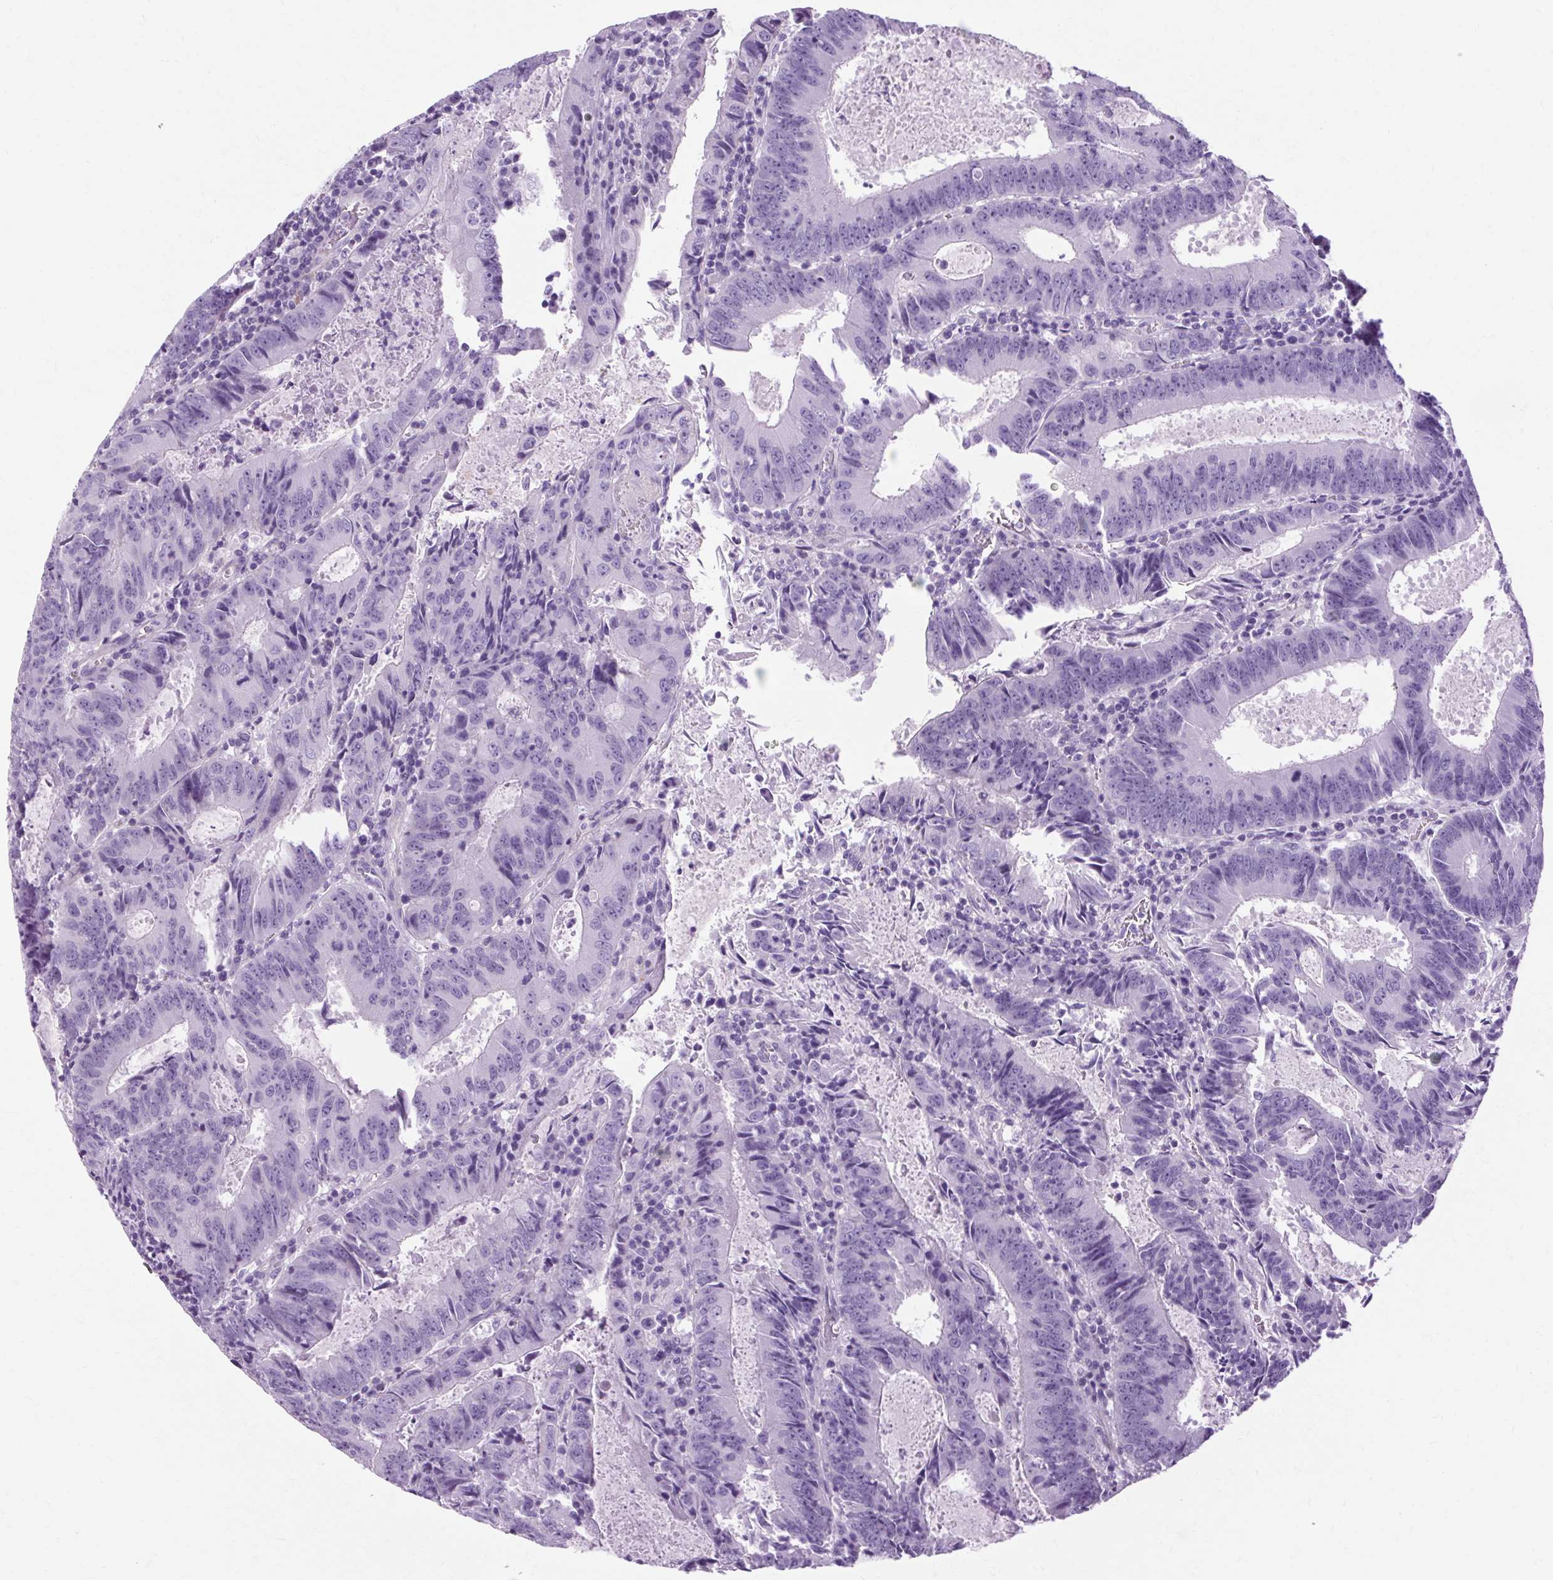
{"staining": {"intensity": "negative", "quantity": "none", "location": "none"}, "tissue": "colorectal cancer", "cell_type": "Tumor cells", "image_type": "cancer", "snomed": [{"axis": "morphology", "description": "Adenocarcinoma, NOS"}, {"axis": "topography", "description": "Colon"}], "caption": "Tumor cells show no significant protein staining in colorectal adenocarcinoma. The staining is performed using DAB (3,3'-diaminobenzidine) brown chromogen with nuclei counter-stained in using hematoxylin.", "gene": "OOEP", "patient": {"sex": "male", "age": 67}}